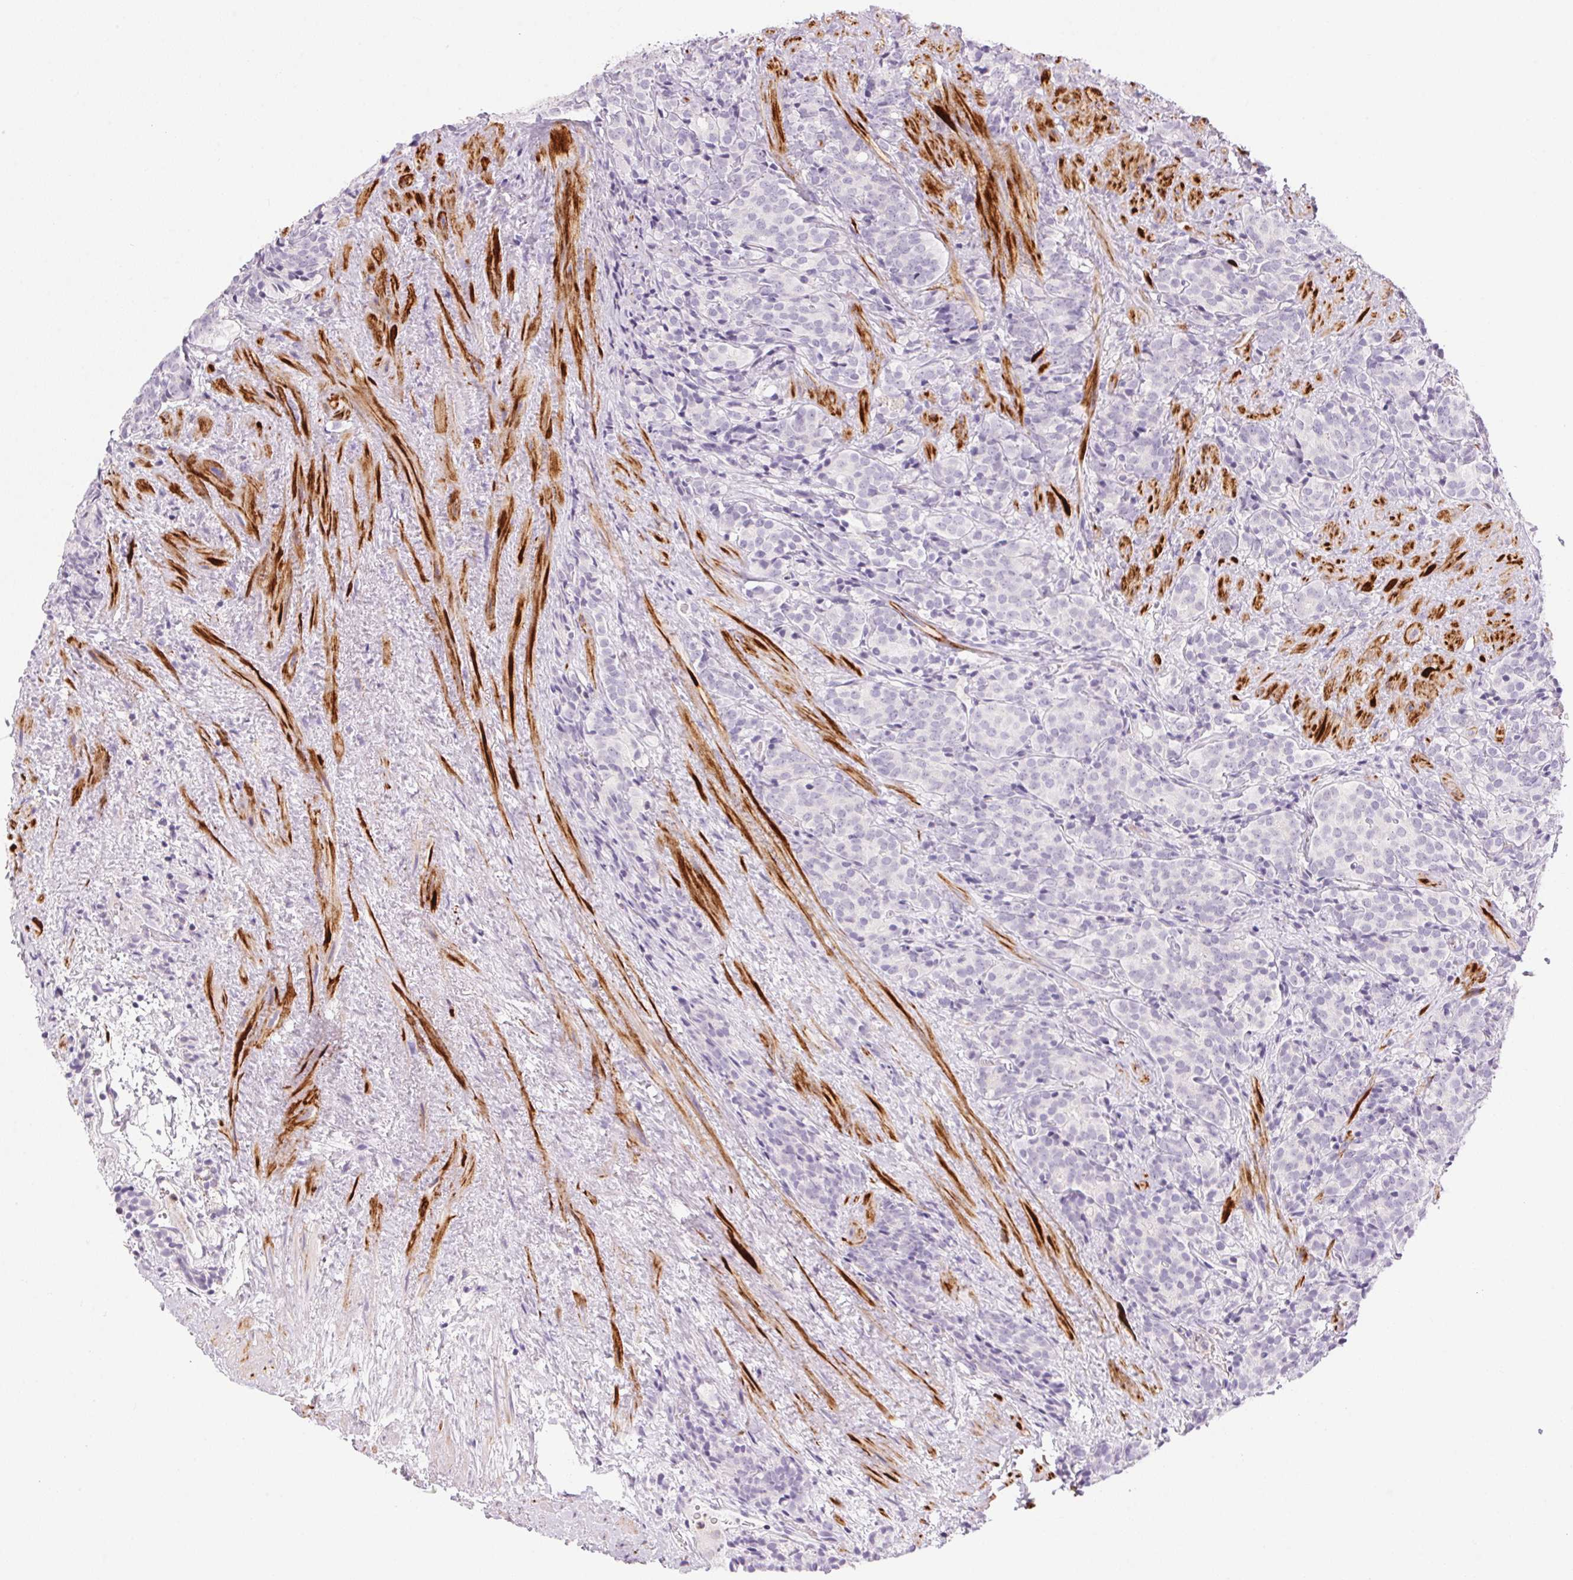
{"staining": {"intensity": "negative", "quantity": "none", "location": "none"}, "tissue": "prostate cancer", "cell_type": "Tumor cells", "image_type": "cancer", "snomed": [{"axis": "morphology", "description": "Adenocarcinoma, High grade"}, {"axis": "topography", "description": "Prostate"}], "caption": "Immunohistochemical staining of human prostate cancer (adenocarcinoma (high-grade)) displays no significant positivity in tumor cells. The staining is performed using DAB (3,3'-diaminobenzidine) brown chromogen with nuclei counter-stained in using hematoxylin.", "gene": "ECPAS", "patient": {"sex": "male", "age": 84}}